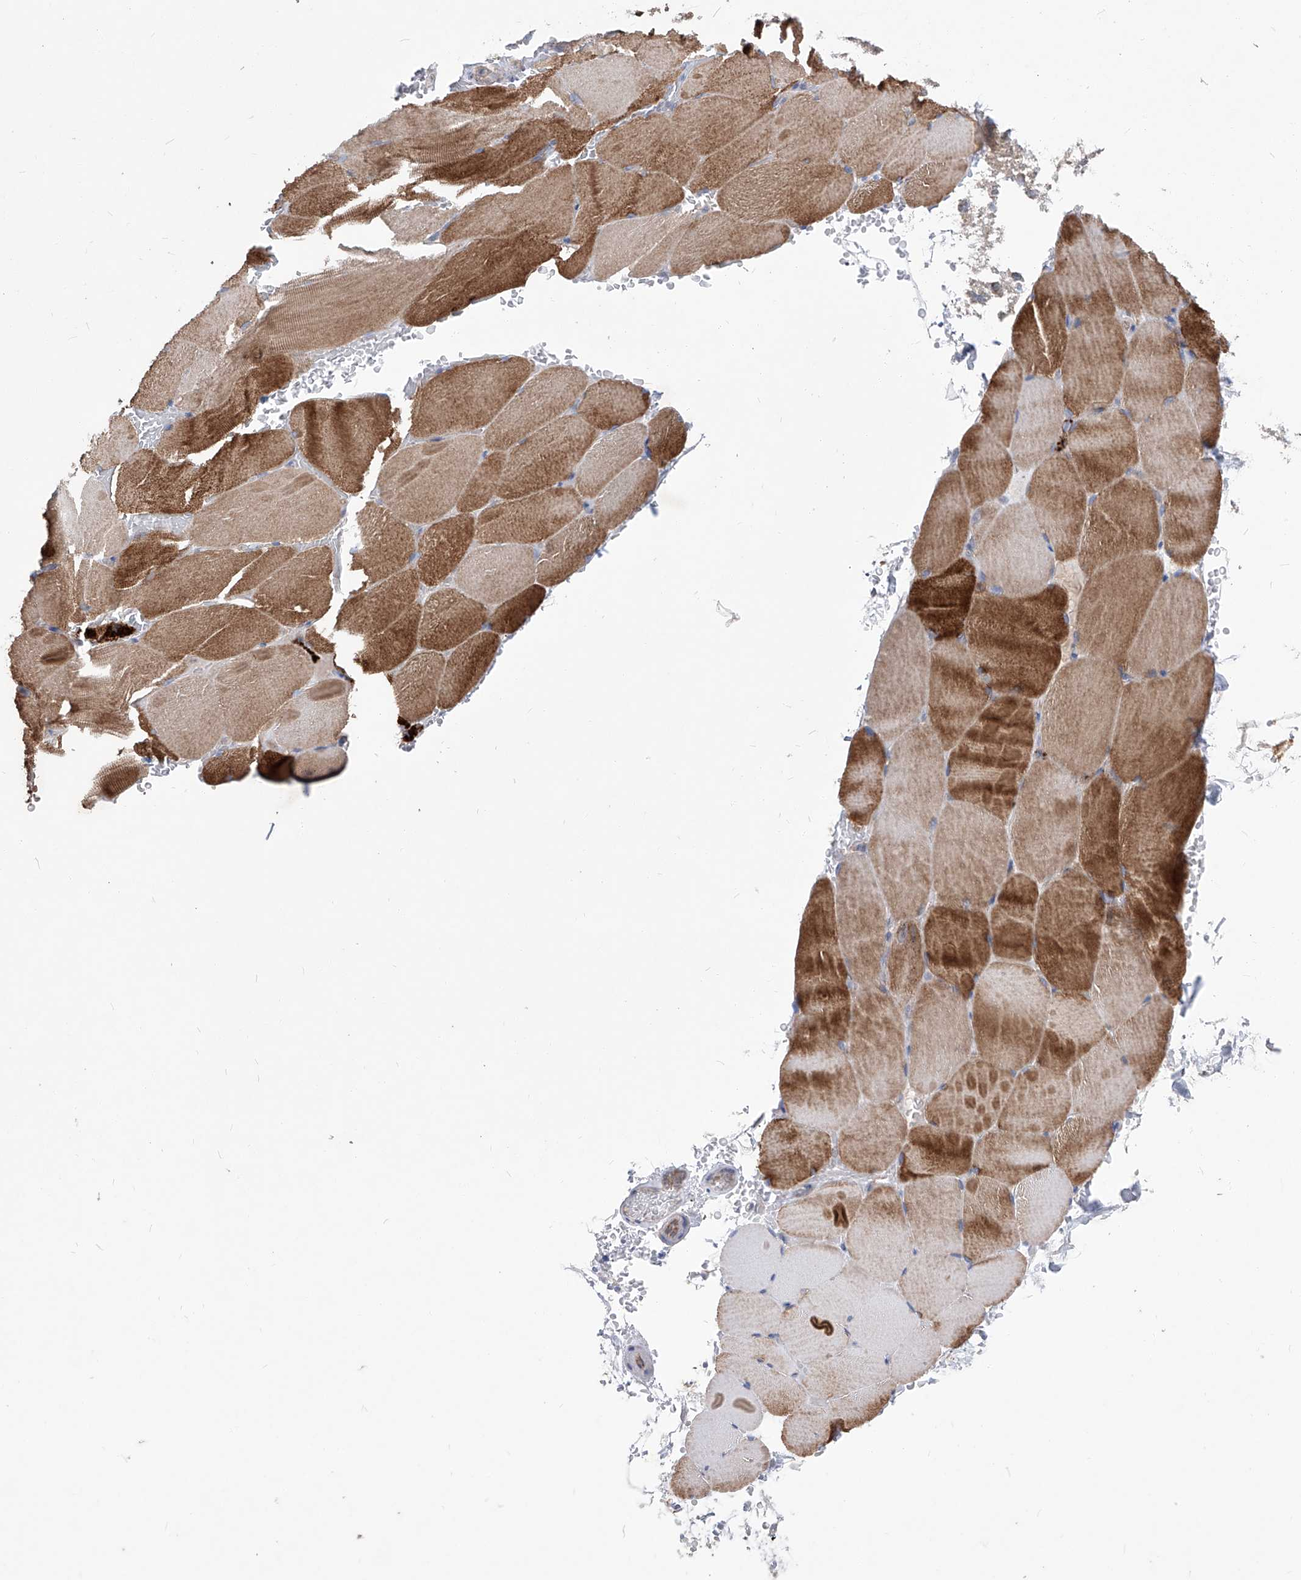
{"staining": {"intensity": "moderate", "quantity": ">75%", "location": "cytoplasmic/membranous"}, "tissue": "skeletal muscle", "cell_type": "Myocytes", "image_type": "normal", "snomed": [{"axis": "morphology", "description": "Normal tissue, NOS"}, {"axis": "topography", "description": "Skeletal muscle"}, {"axis": "topography", "description": "Parathyroid gland"}], "caption": "Protein staining by IHC displays moderate cytoplasmic/membranous positivity in approximately >75% of myocytes in normal skeletal muscle.", "gene": "EPHA8", "patient": {"sex": "female", "age": 37}}